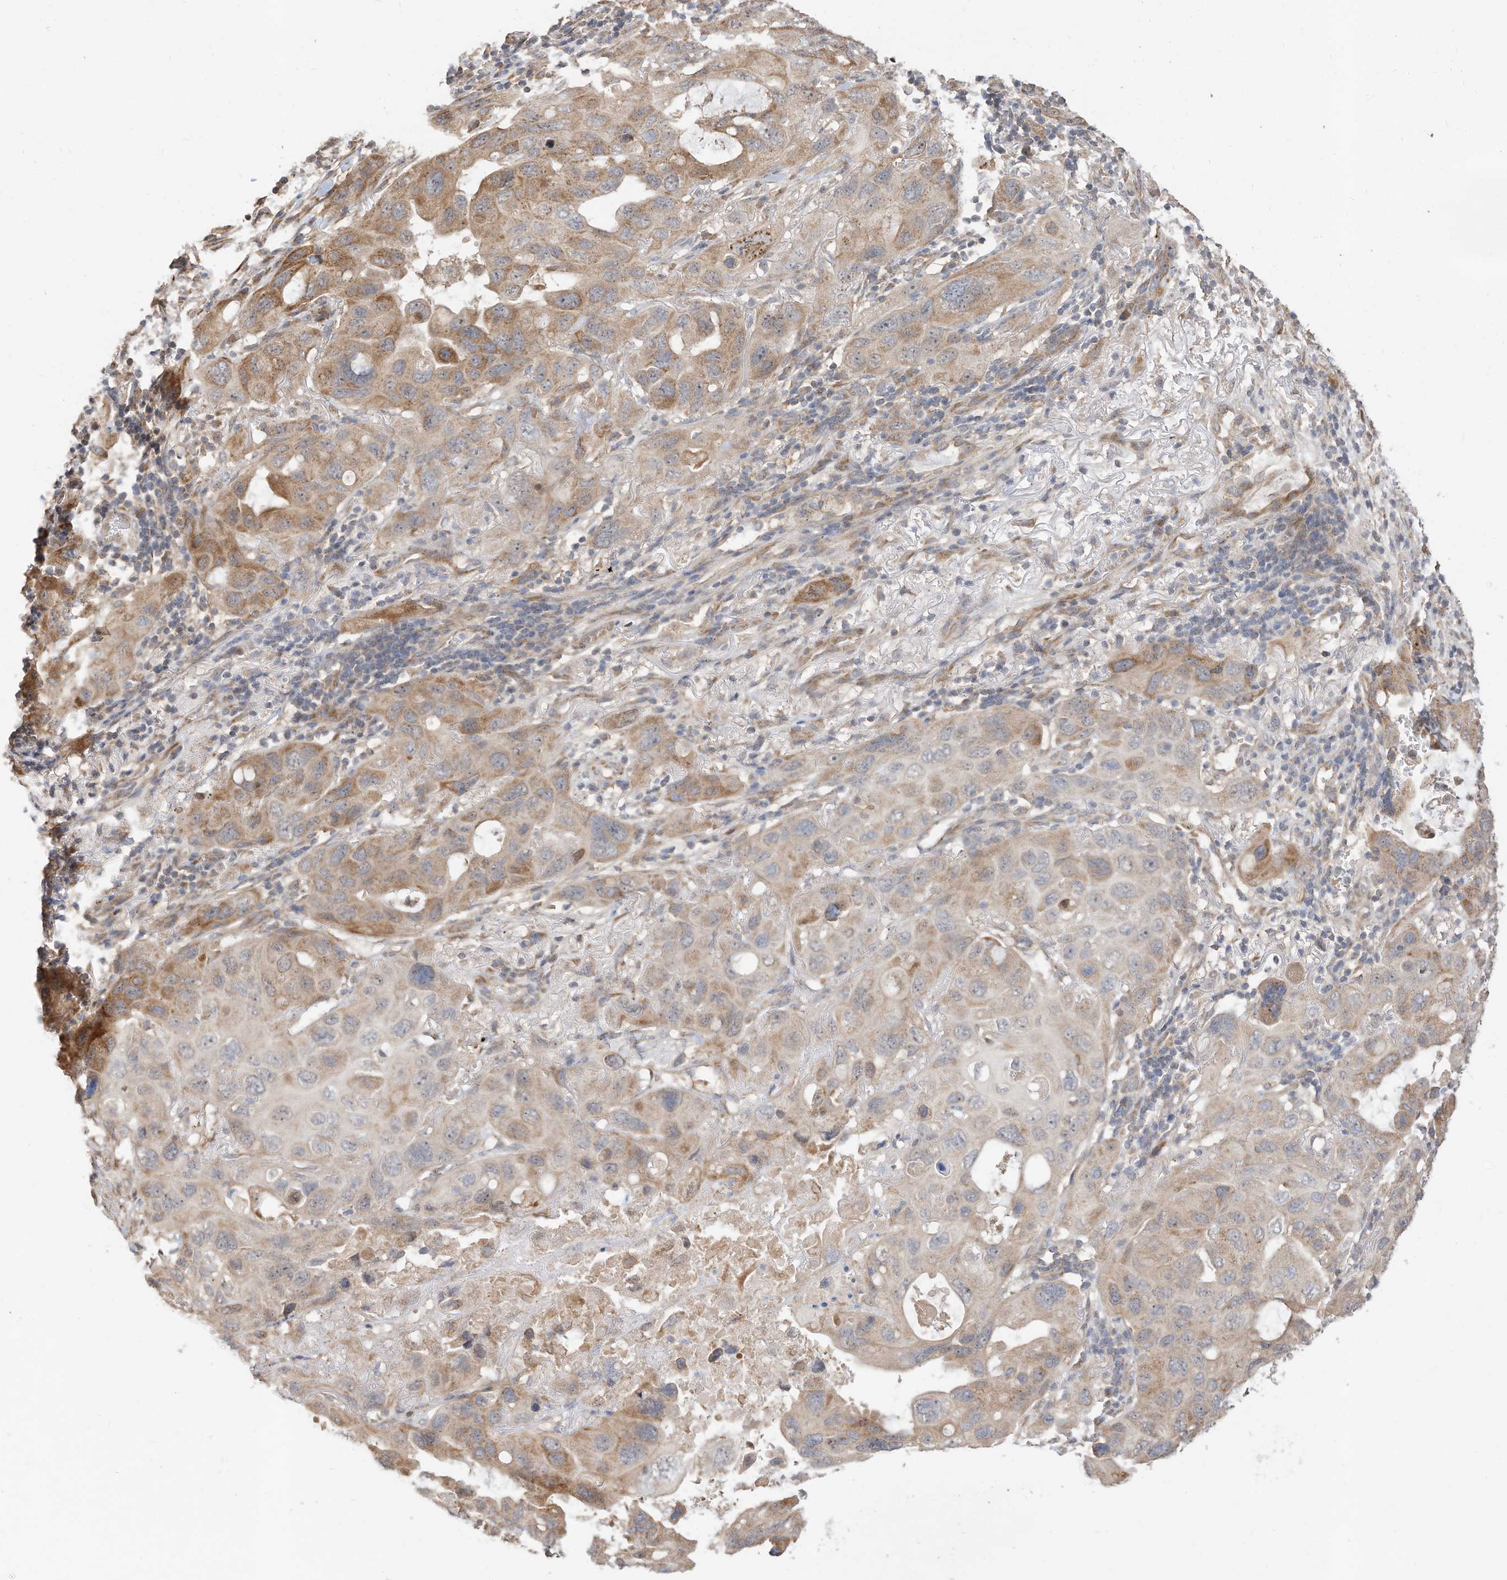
{"staining": {"intensity": "moderate", "quantity": "25%-75%", "location": "cytoplasmic/membranous"}, "tissue": "lung cancer", "cell_type": "Tumor cells", "image_type": "cancer", "snomed": [{"axis": "morphology", "description": "Squamous cell carcinoma, NOS"}, {"axis": "topography", "description": "Lung"}], "caption": "High-magnification brightfield microscopy of lung cancer (squamous cell carcinoma) stained with DAB (brown) and counterstained with hematoxylin (blue). tumor cells exhibit moderate cytoplasmic/membranous expression is appreciated in about25%-75% of cells.", "gene": "CAGE1", "patient": {"sex": "female", "age": 73}}